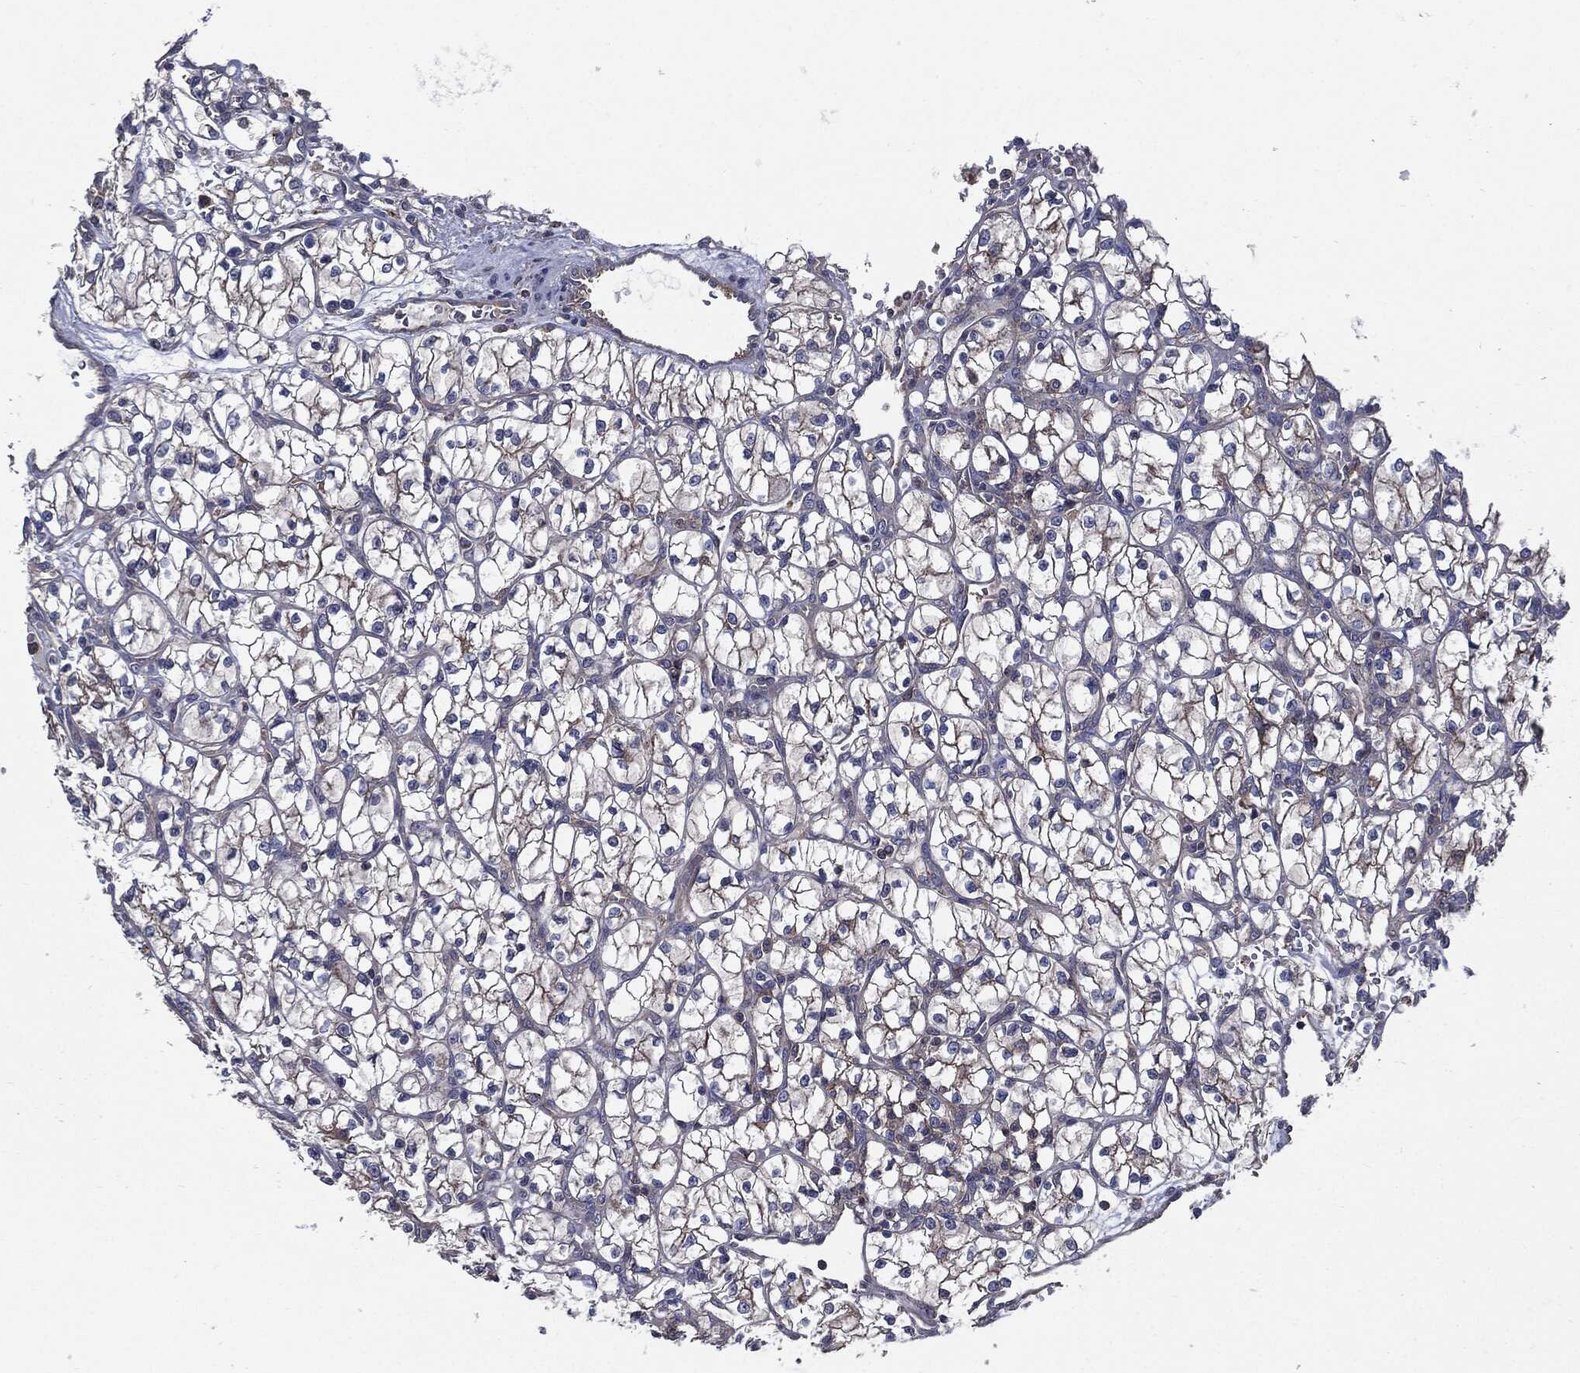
{"staining": {"intensity": "negative", "quantity": "none", "location": "none"}, "tissue": "renal cancer", "cell_type": "Tumor cells", "image_type": "cancer", "snomed": [{"axis": "morphology", "description": "Adenocarcinoma, NOS"}, {"axis": "topography", "description": "Kidney"}], "caption": "DAB (3,3'-diaminobenzidine) immunohistochemical staining of human renal adenocarcinoma exhibits no significant staining in tumor cells.", "gene": "PDCD6IP", "patient": {"sex": "female", "age": 64}}